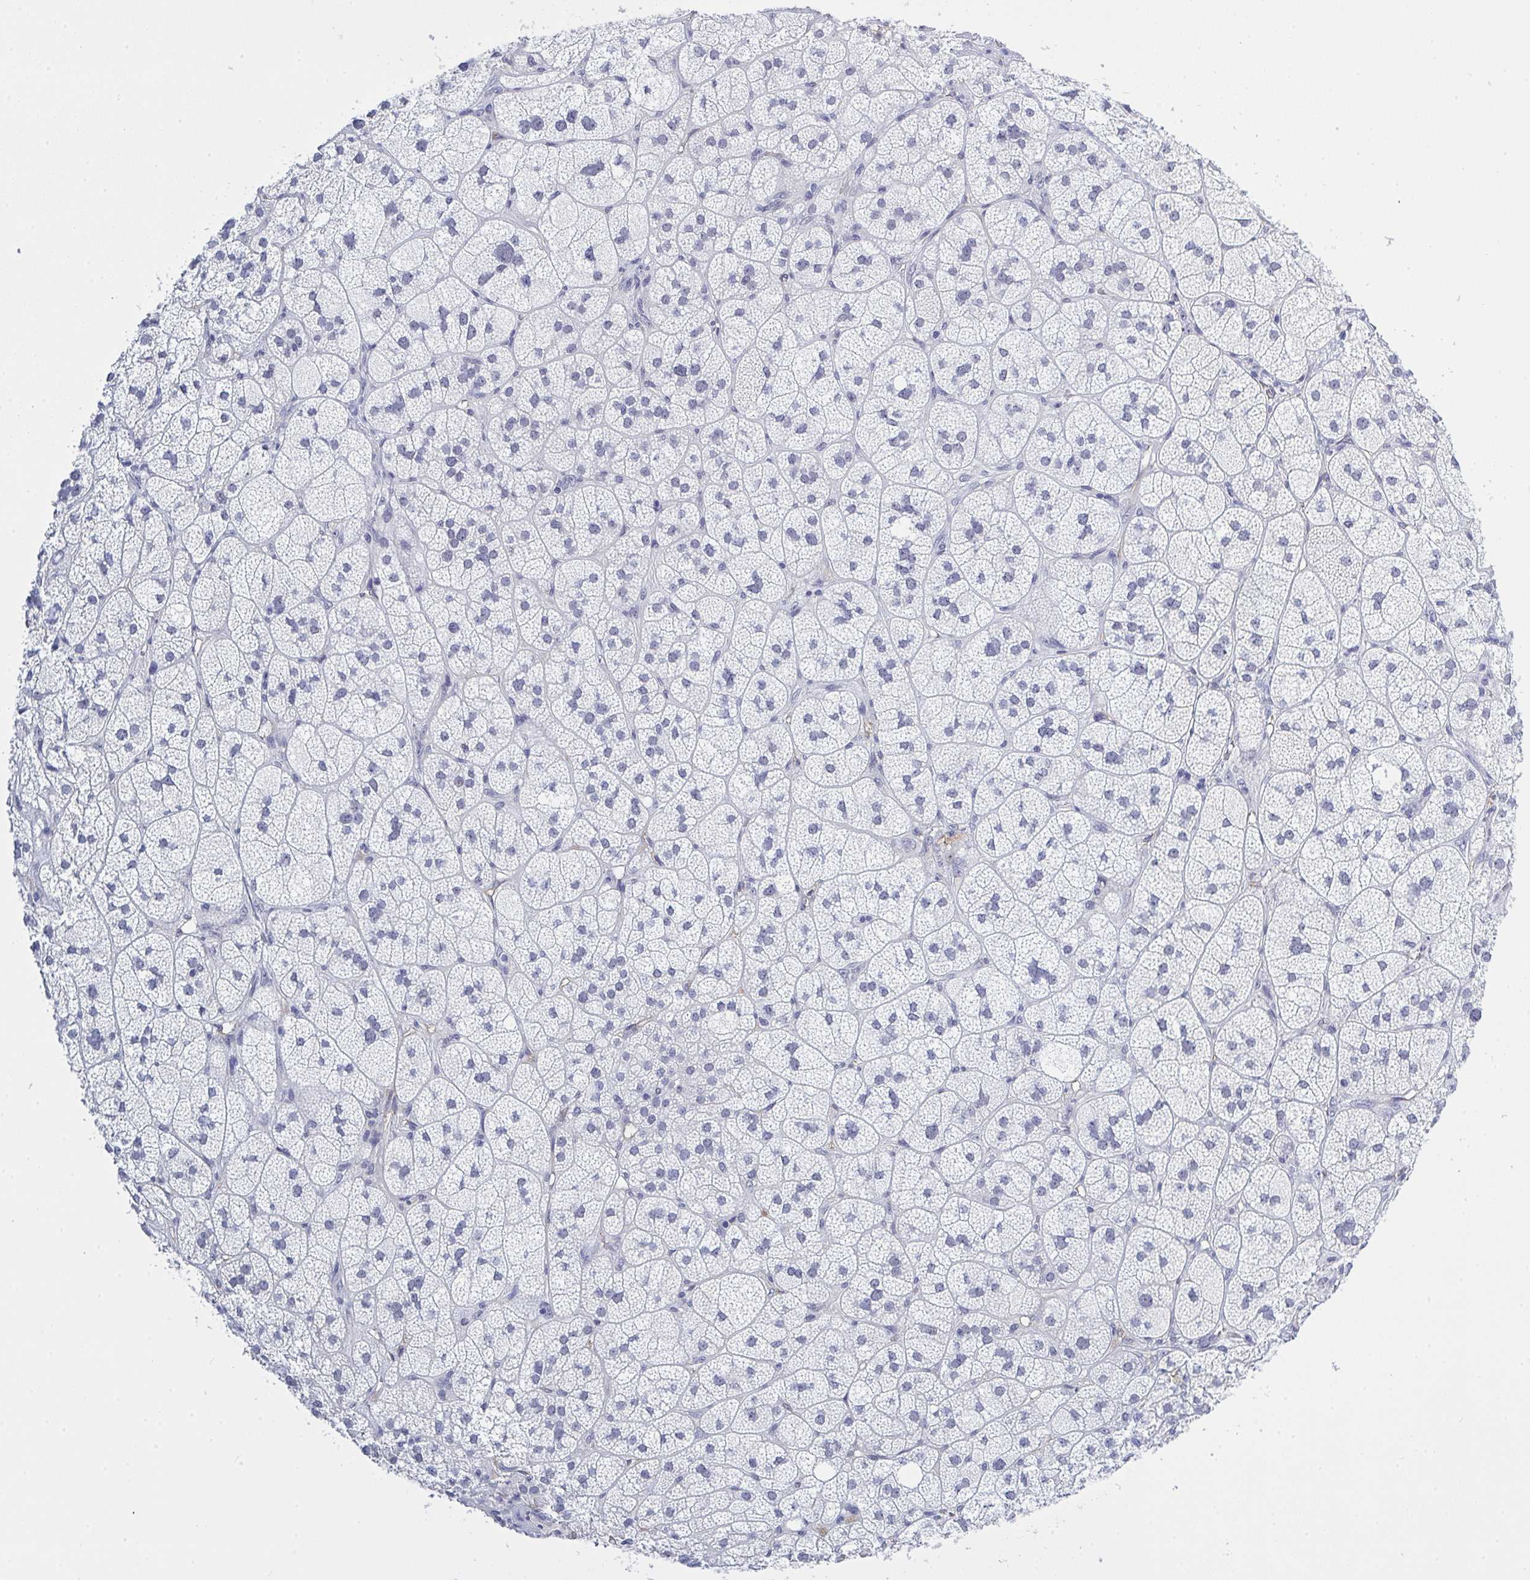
{"staining": {"intensity": "negative", "quantity": "none", "location": "none"}, "tissue": "adrenal gland", "cell_type": "Glandular cells", "image_type": "normal", "snomed": [{"axis": "morphology", "description": "Normal tissue, NOS"}, {"axis": "topography", "description": "Adrenal gland"}], "caption": "Immunohistochemical staining of benign adrenal gland exhibits no significant staining in glandular cells. (DAB (3,3'-diaminobenzidine) immunohistochemistry, high magnification).", "gene": "KDM4D", "patient": {"sex": "female", "age": 60}}